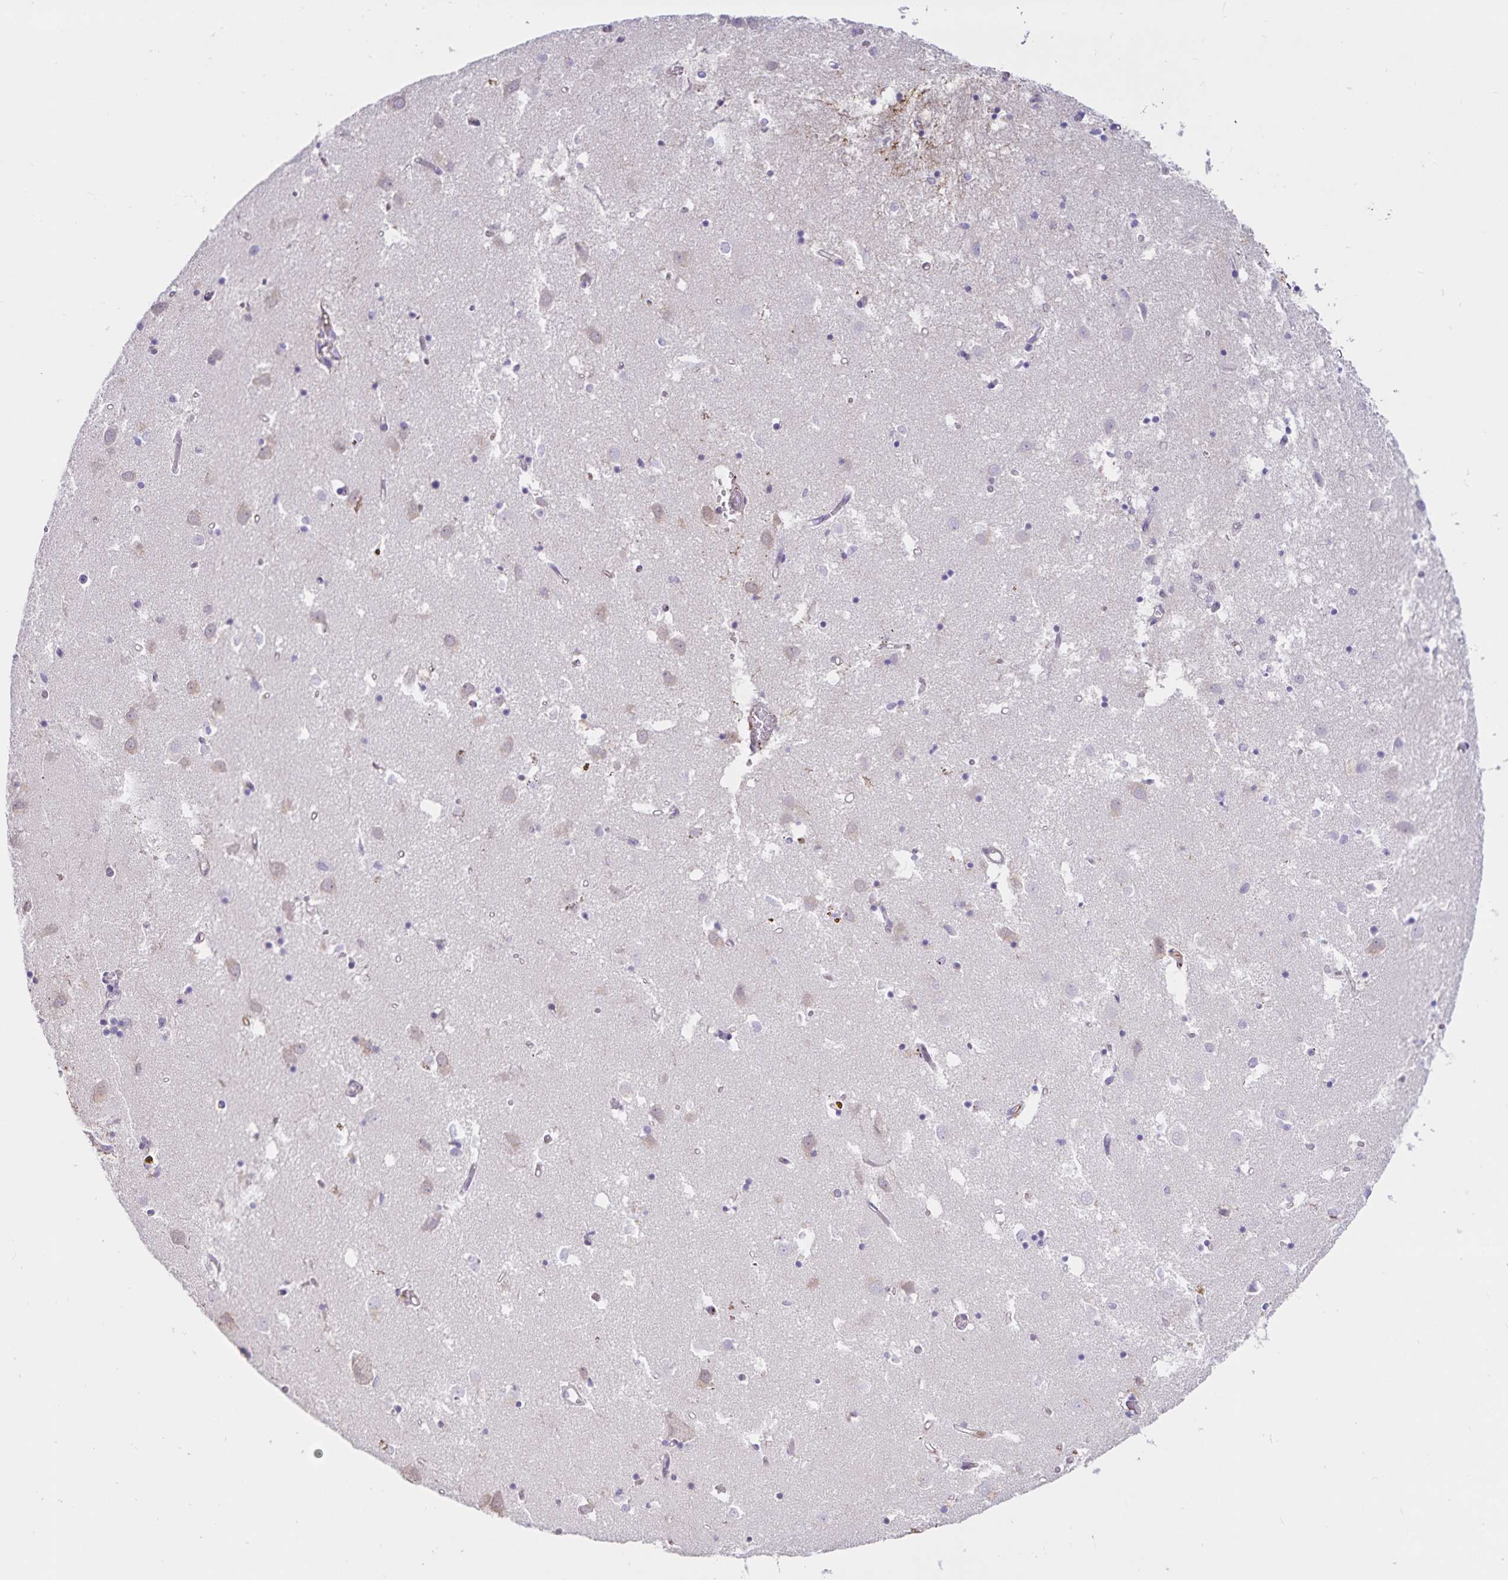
{"staining": {"intensity": "negative", "quantity": "none", "location": "none"}, "tissue": "caudate", "cell_type": "Glial cells", "image_type": "normal", "snomed": [{"axis": "morphology", "description": "Normal tissue, NOS"}, {"axis": "topography", "description": "Lateral ventricle wall"}], "caption": "High power microscopy histopathology image of an immunohistochemistry (IHC) image of normal caudate, revealing no significant positivity in glial cells. The staining is performed using DAB (3,3'-diaminobenzidine) brown chromogen with nuclei counter-stained in using hematoxylin.", "gene": "FGG", "patient": {"sex": "male", "age": 70}}